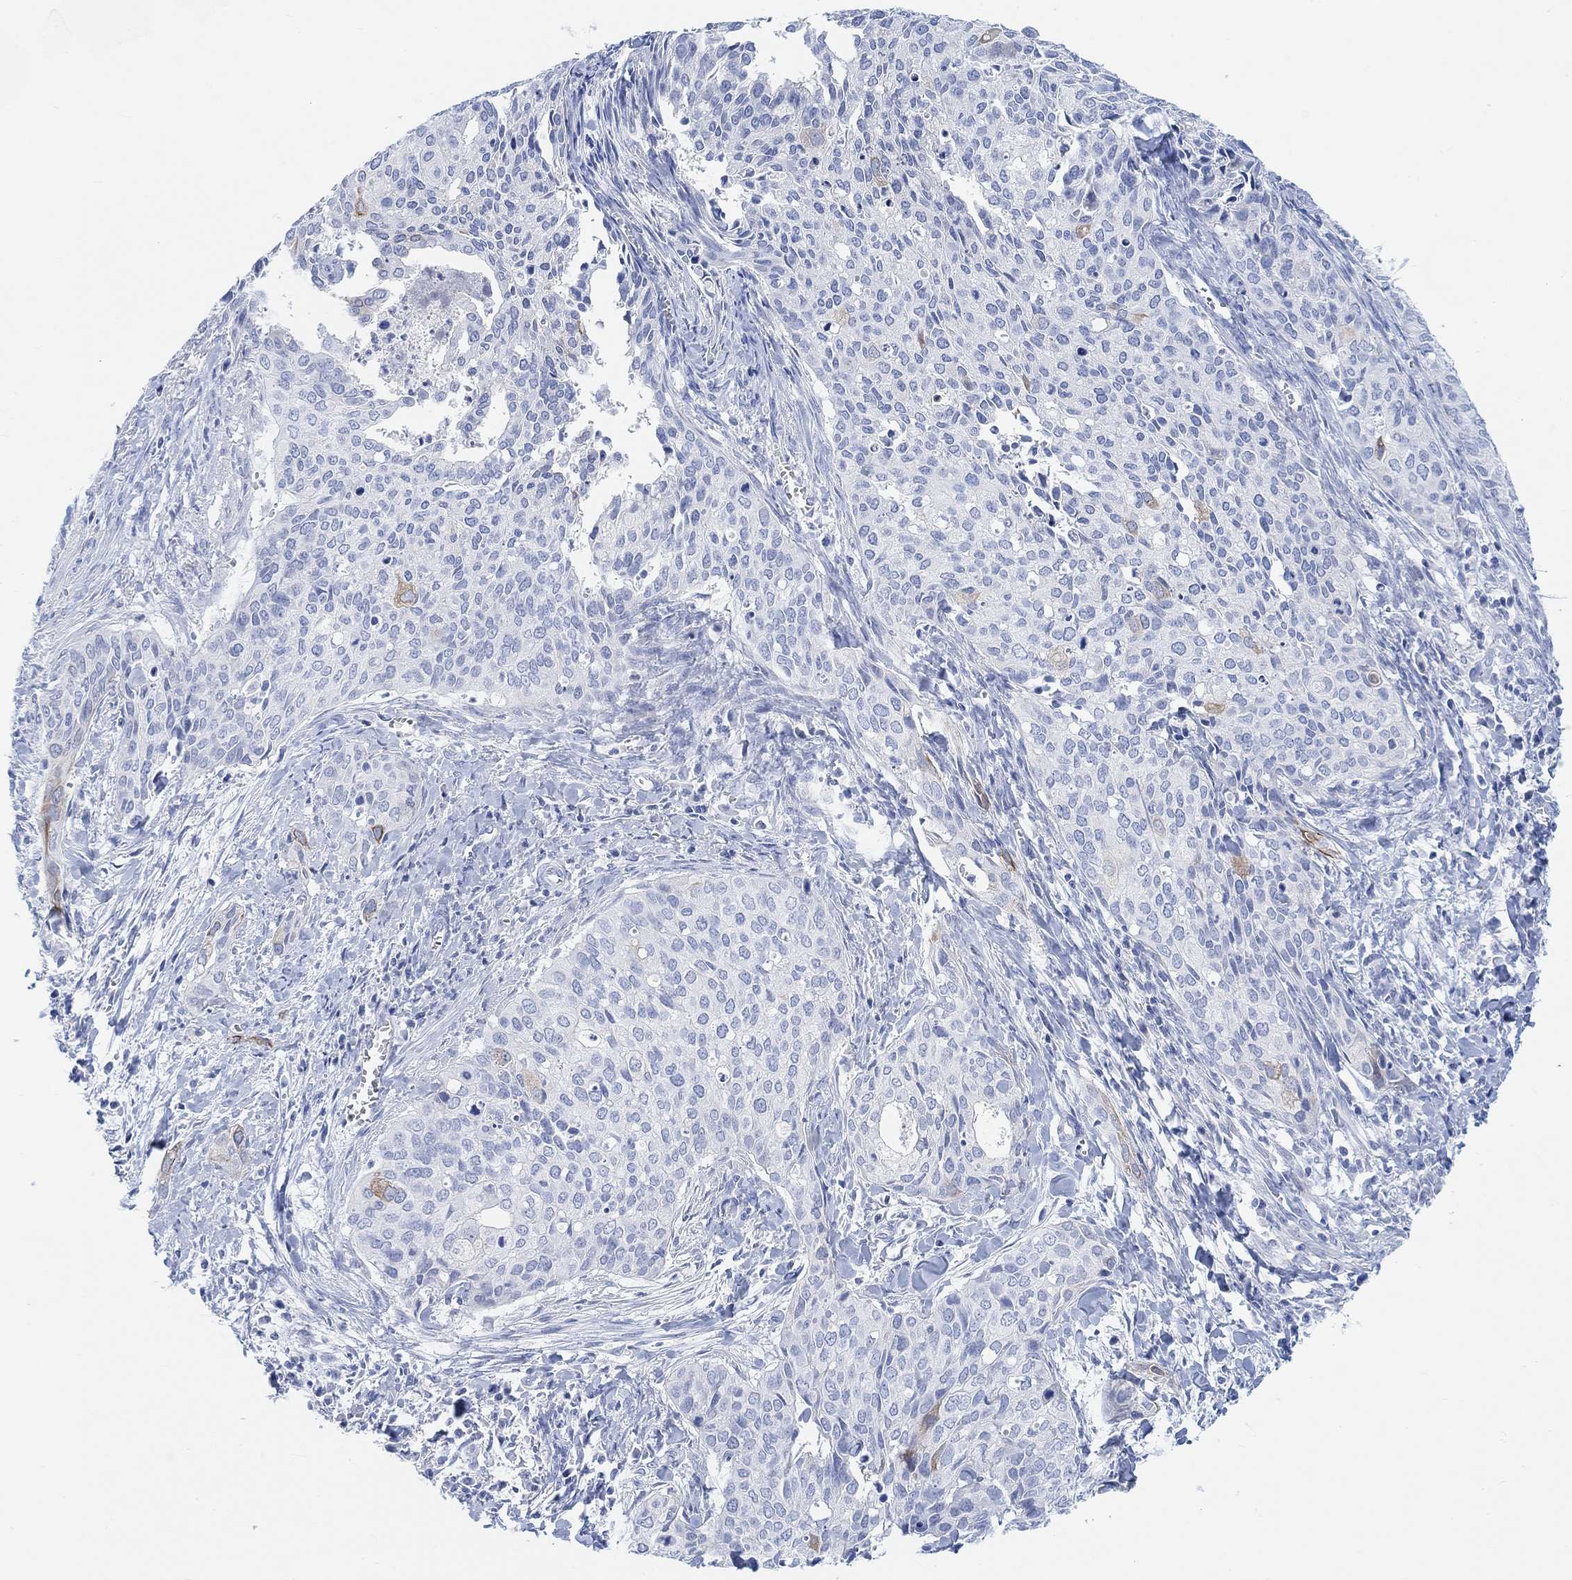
{"staining": {"intensity": "negative", "quantity": "none", "location": "none"}, "tissue": "cervical cancer", "cell_type": "Tumor cells", "image_type": "cancer", "snomed": [{"axis": "morphology", "description": "Squamous cell carcinoma, NOS"}, {"axis": "topography", "description": "Cervix"}], "caption": "Photomicrograph shows no protein positivity in tumor cells of squamous cell carcinoma (cervical) tissue.", "gene": "ENO4", "patient": {"sex": "female", "age": 29}}